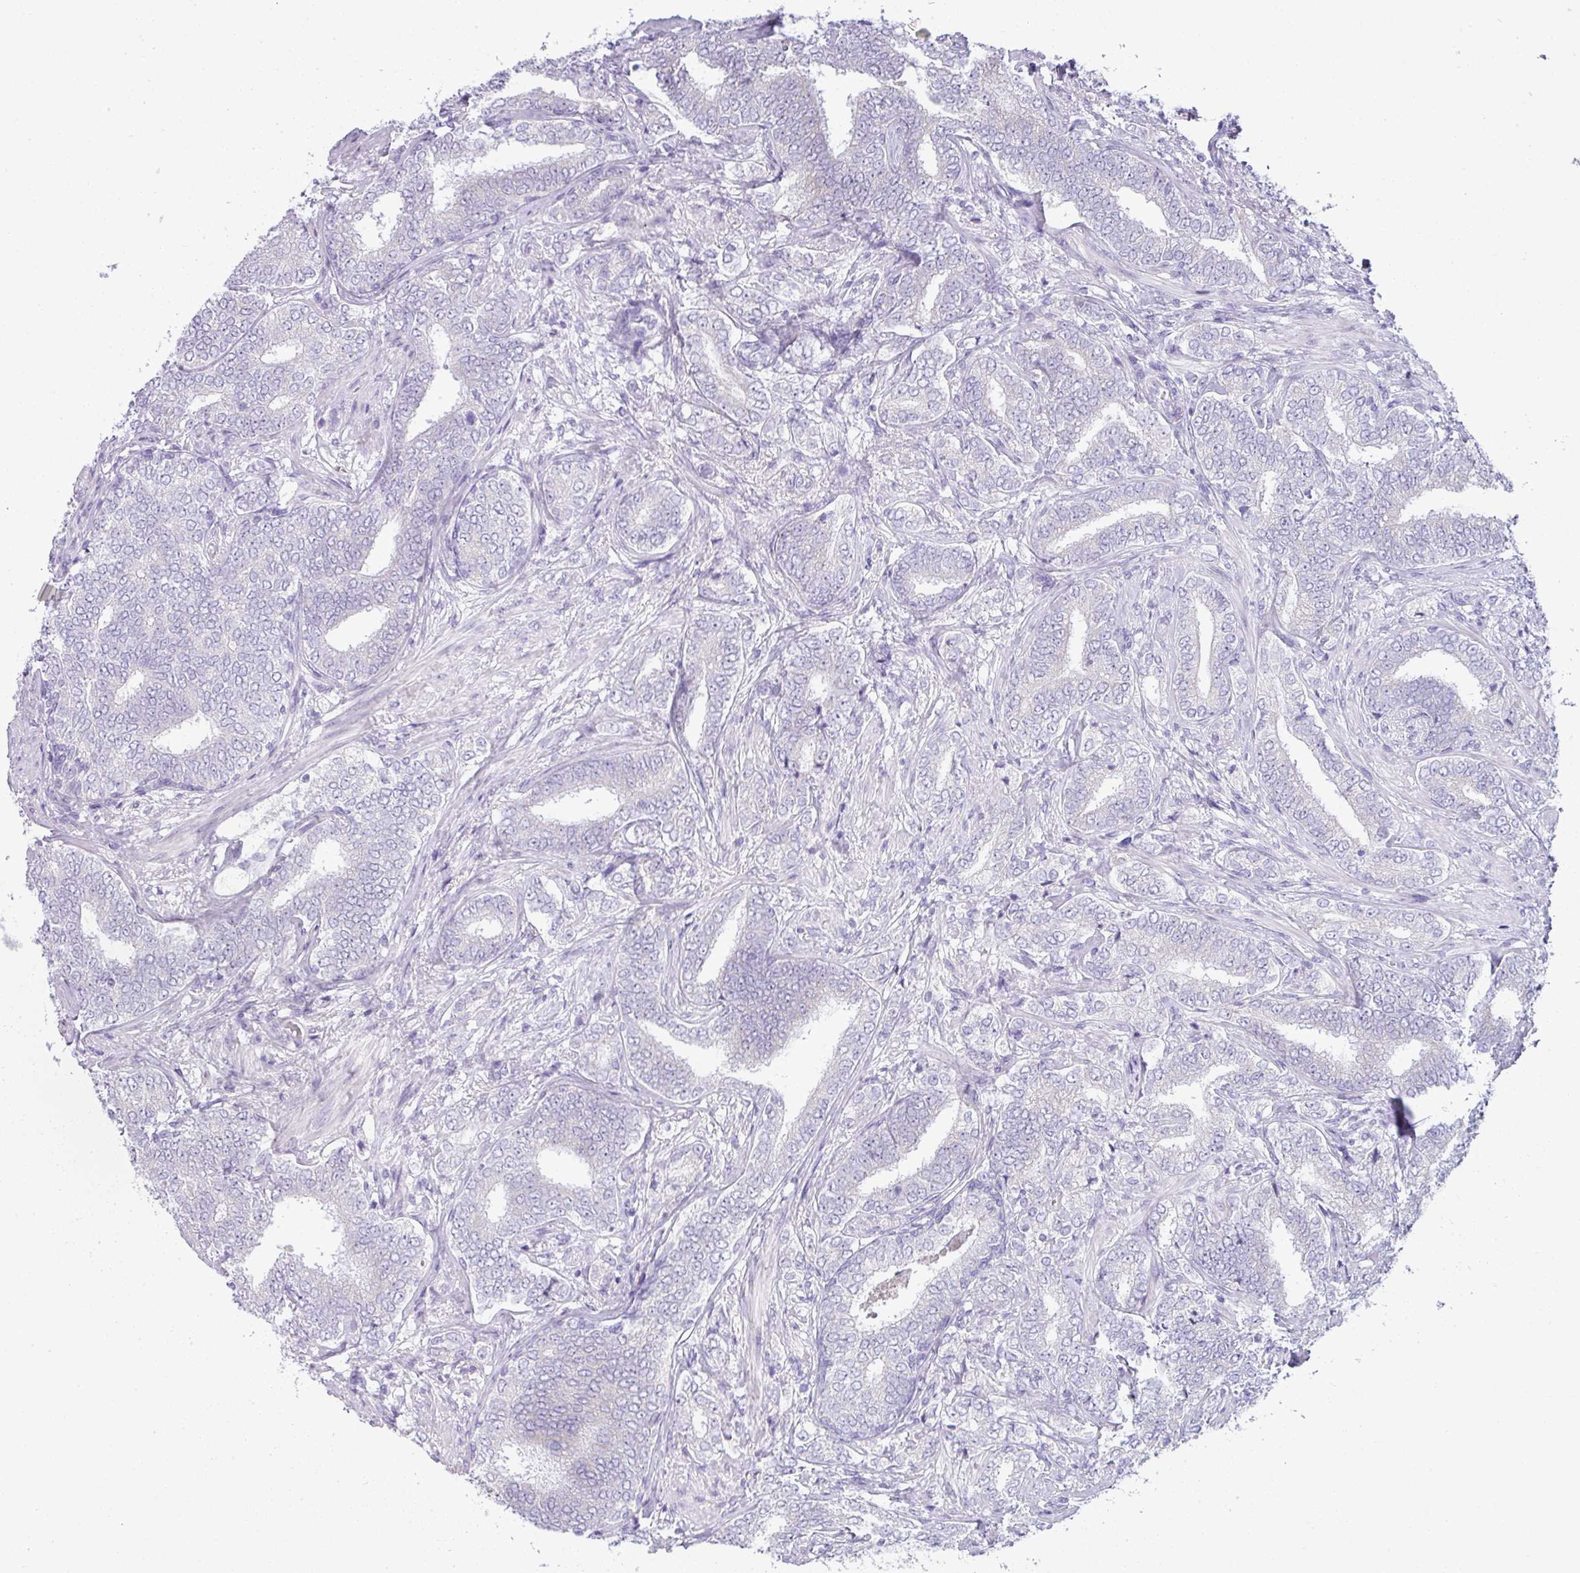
{"staining": {"intensity": "negative", "quantity": "none", "location": "none"}, "tissue": "prostate cancer", "cell_type": "Tumor cells", "image_type": "cancer", "snomed": [{"axis": "morphology", "description": "Adenocarcinoma, High grade"}, {"axis": "topography", "description": "Prostate"}], "caption": "This histopathology image is of prostate cancer (high-grade adenocarcinoma) stained with immunohistochemistry to label a protein in brown with the nuclei are counter-stained blue. There is no expression in tumor cells.", "gene": "STAT5A", "patient": {"sex": "male", "age": 72}}